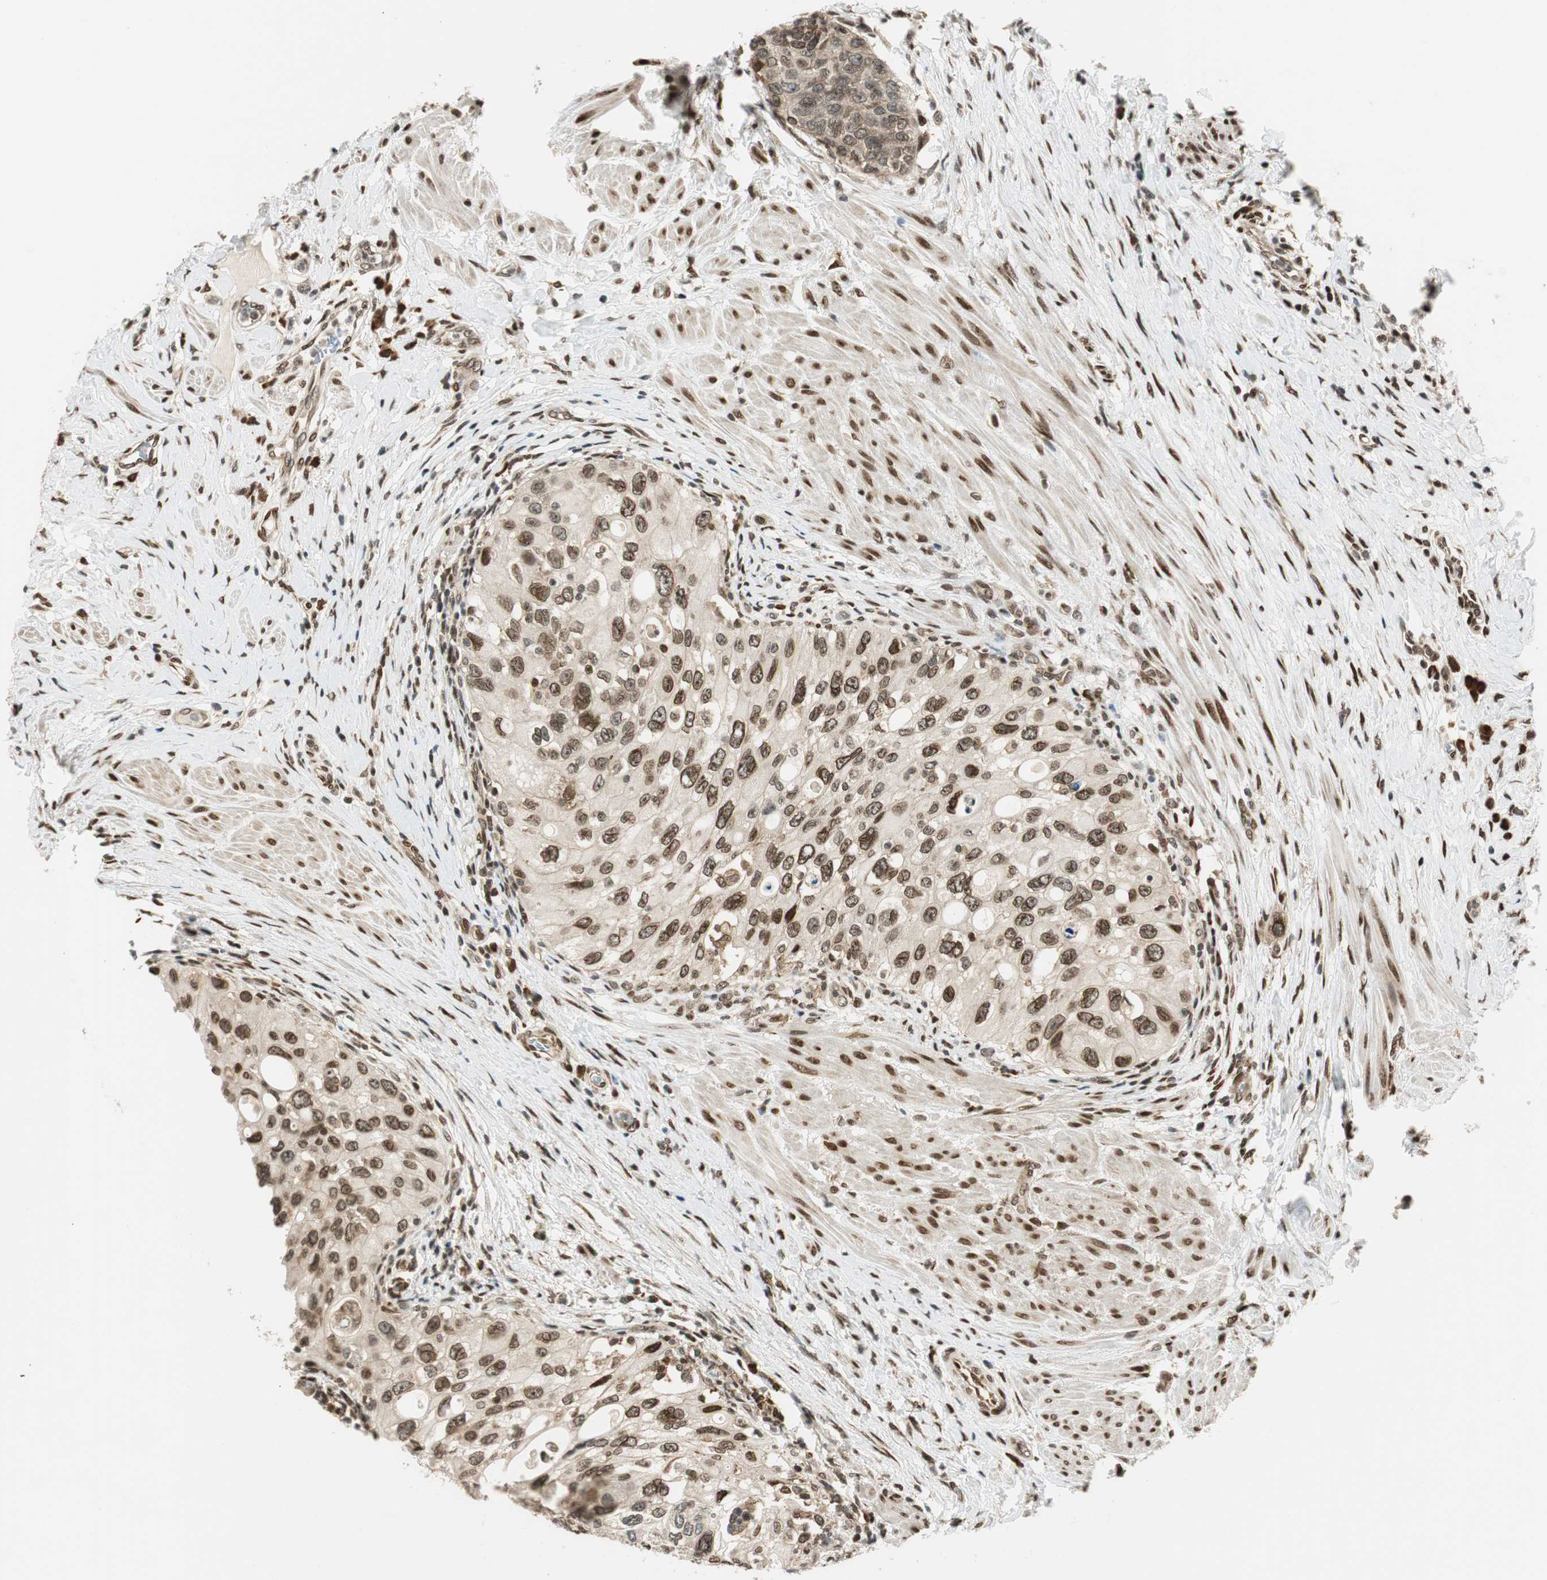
{"staining": {"intensity": "moderate", "quantity": ">75%", "location": "nuclear"}, "tissue": "urothelial cancer", "cell_type": "Tumor cells", "image_type": "cancer", "snomed": [{"axis": "morphology", "description": "Urothelial carcinoma, High grade"}, {"axis": "topography", "description": "Urinary bladder"}], "caption": "This is a photomicrograph of IHC staining of urothelial cancer, which shows moderate staining in the nuclear of tumor cells.", "gene": "RING1", "patient": {"sex": "female", "age": 56}}